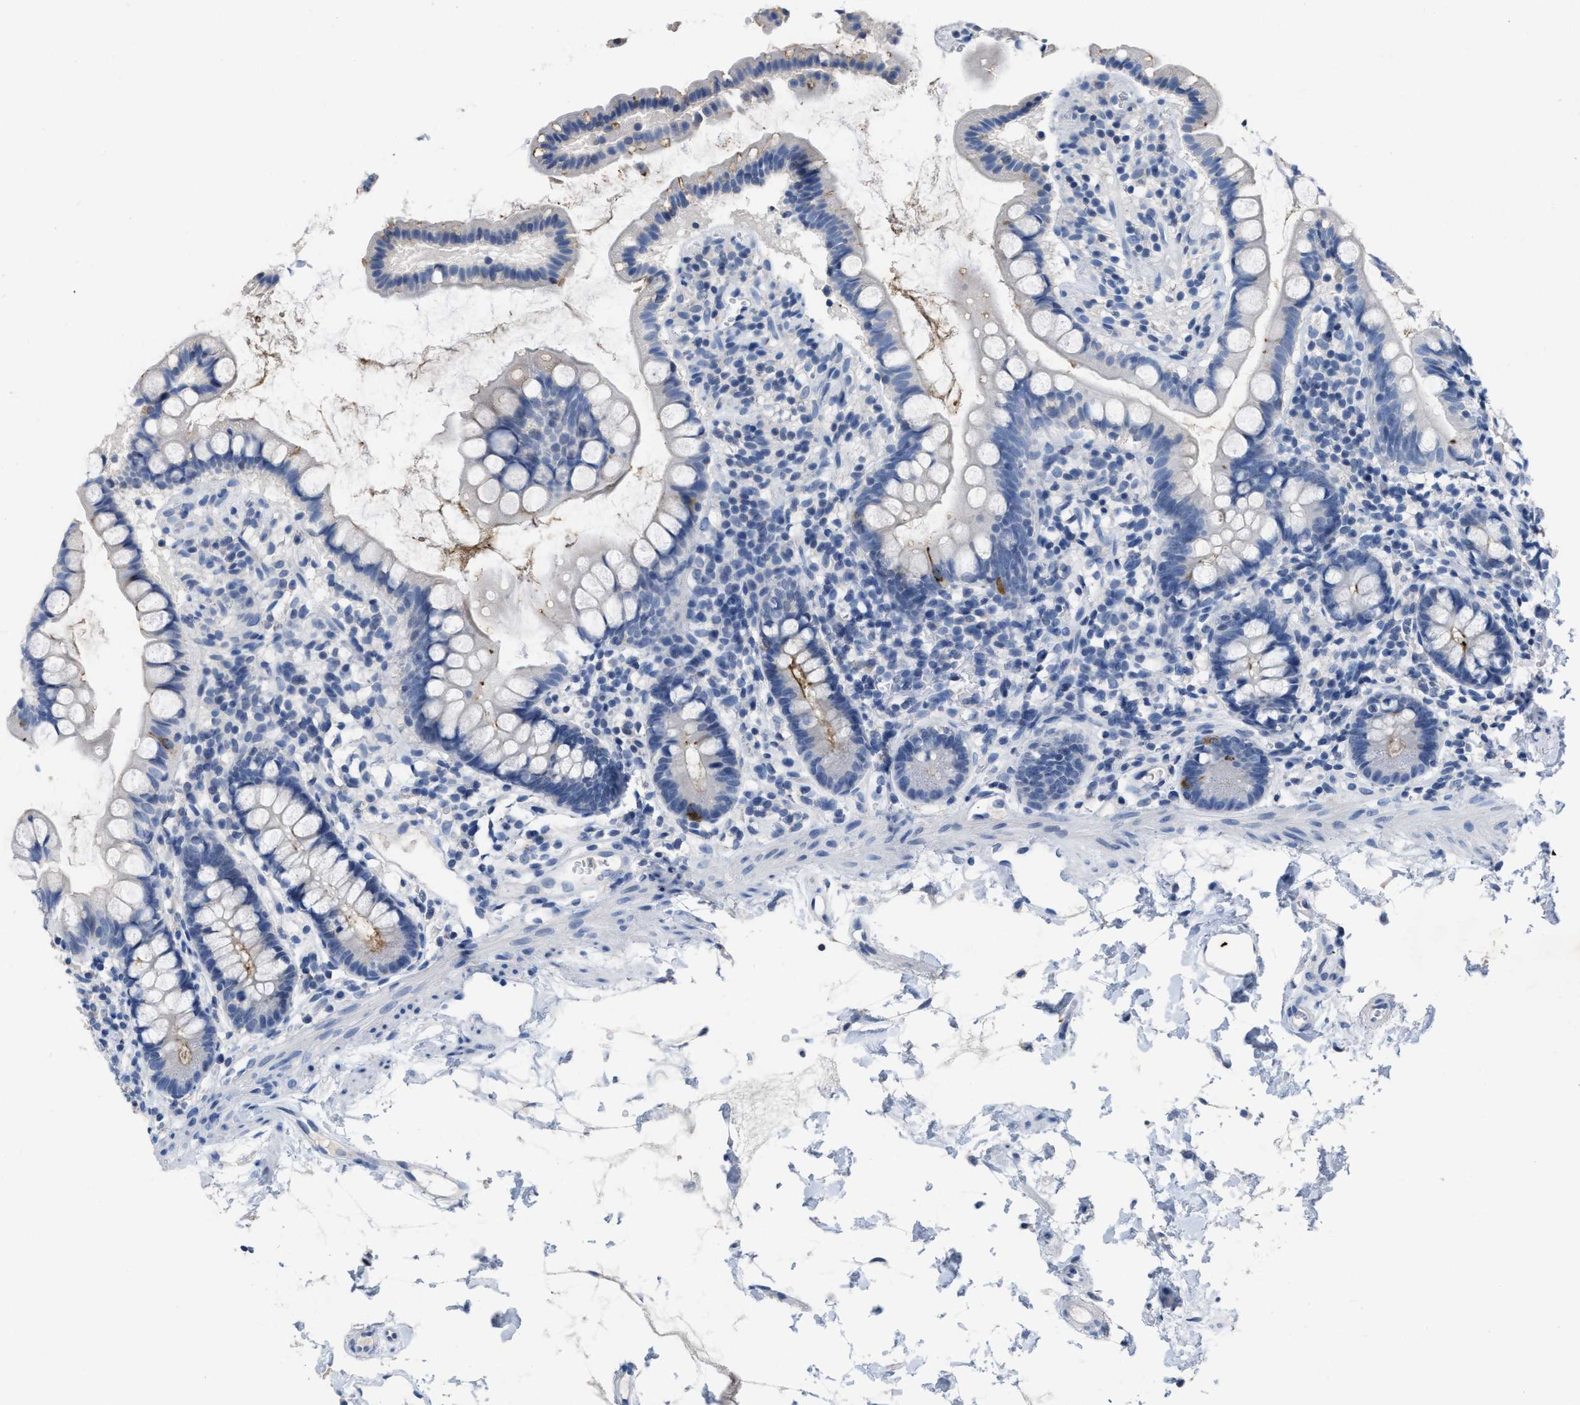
{"staining": {"intensity": "negative", "quantity": "none", "location": "none"}, "tissue": "small intestine", "cell_type": "Glandular cells", "image_type": "normal", "snomed": [{"axis": "morphology", "description": "Normal tissue, NOS"}, {"axis": "topography", "description": "Small intestine"}], "caption": "An image of small intestine stained for a protein exhibits no brown staining in glandular cells. The staining is performed using DAB (3,3'-diaminobenzidine) brown chromogen with nuclei counter-stained in using hematoxylin.", "gene": "CEACAM5", "patient": {"sex": "female", "age": 84}}